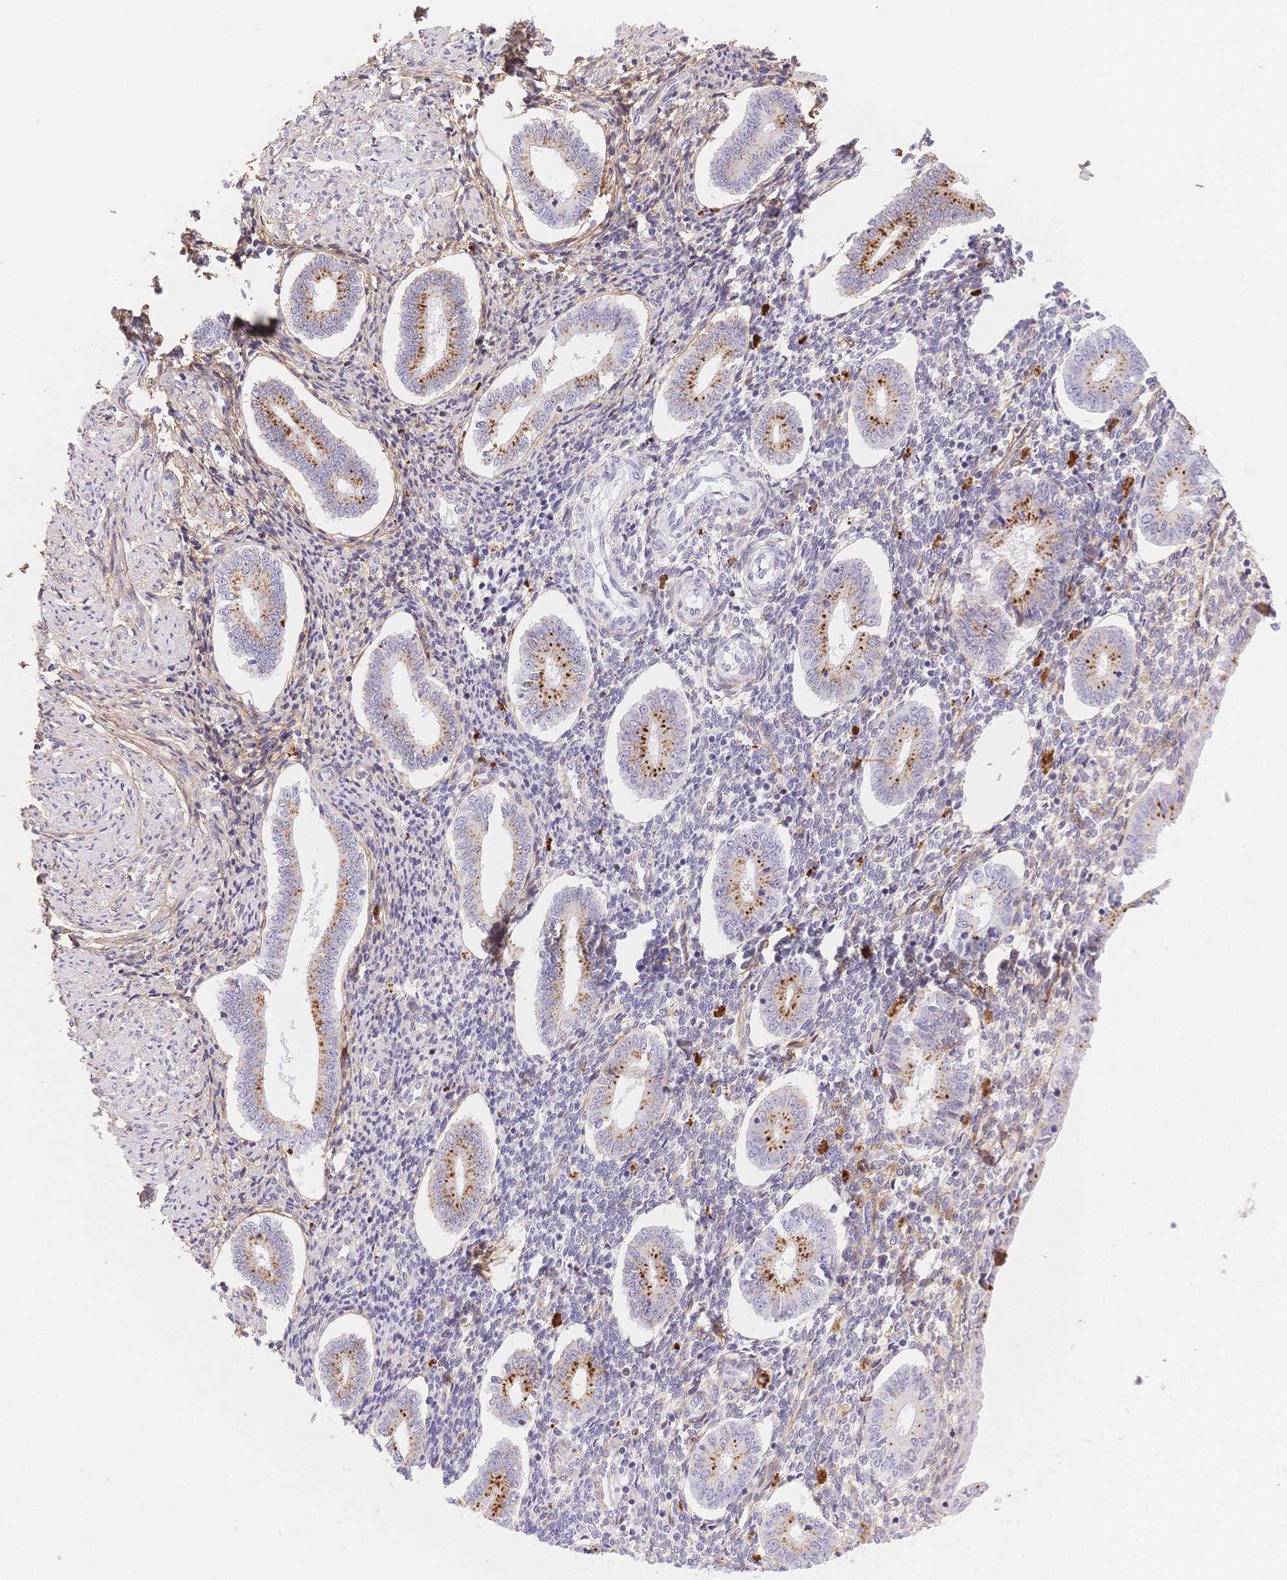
{"staining": {"intensity": "negative", "quantity": "none", "location": "none"}, "tissue": "endometrium", "cell_type": "Cells in endometrial stroma", "image_type": "normal", "snomed": [{"axis": "morphology", "description": "Normal tissue, NOS"}, {"axis": "topography", "description": "Endometrium"}], "caption": "The immunohistochemistry (IHC) histopathology image has no significant staining in cells in endometrial stroma of endometrium.", "gene": "PDZD2", "patient": {"sex": "female", "age": 40}}